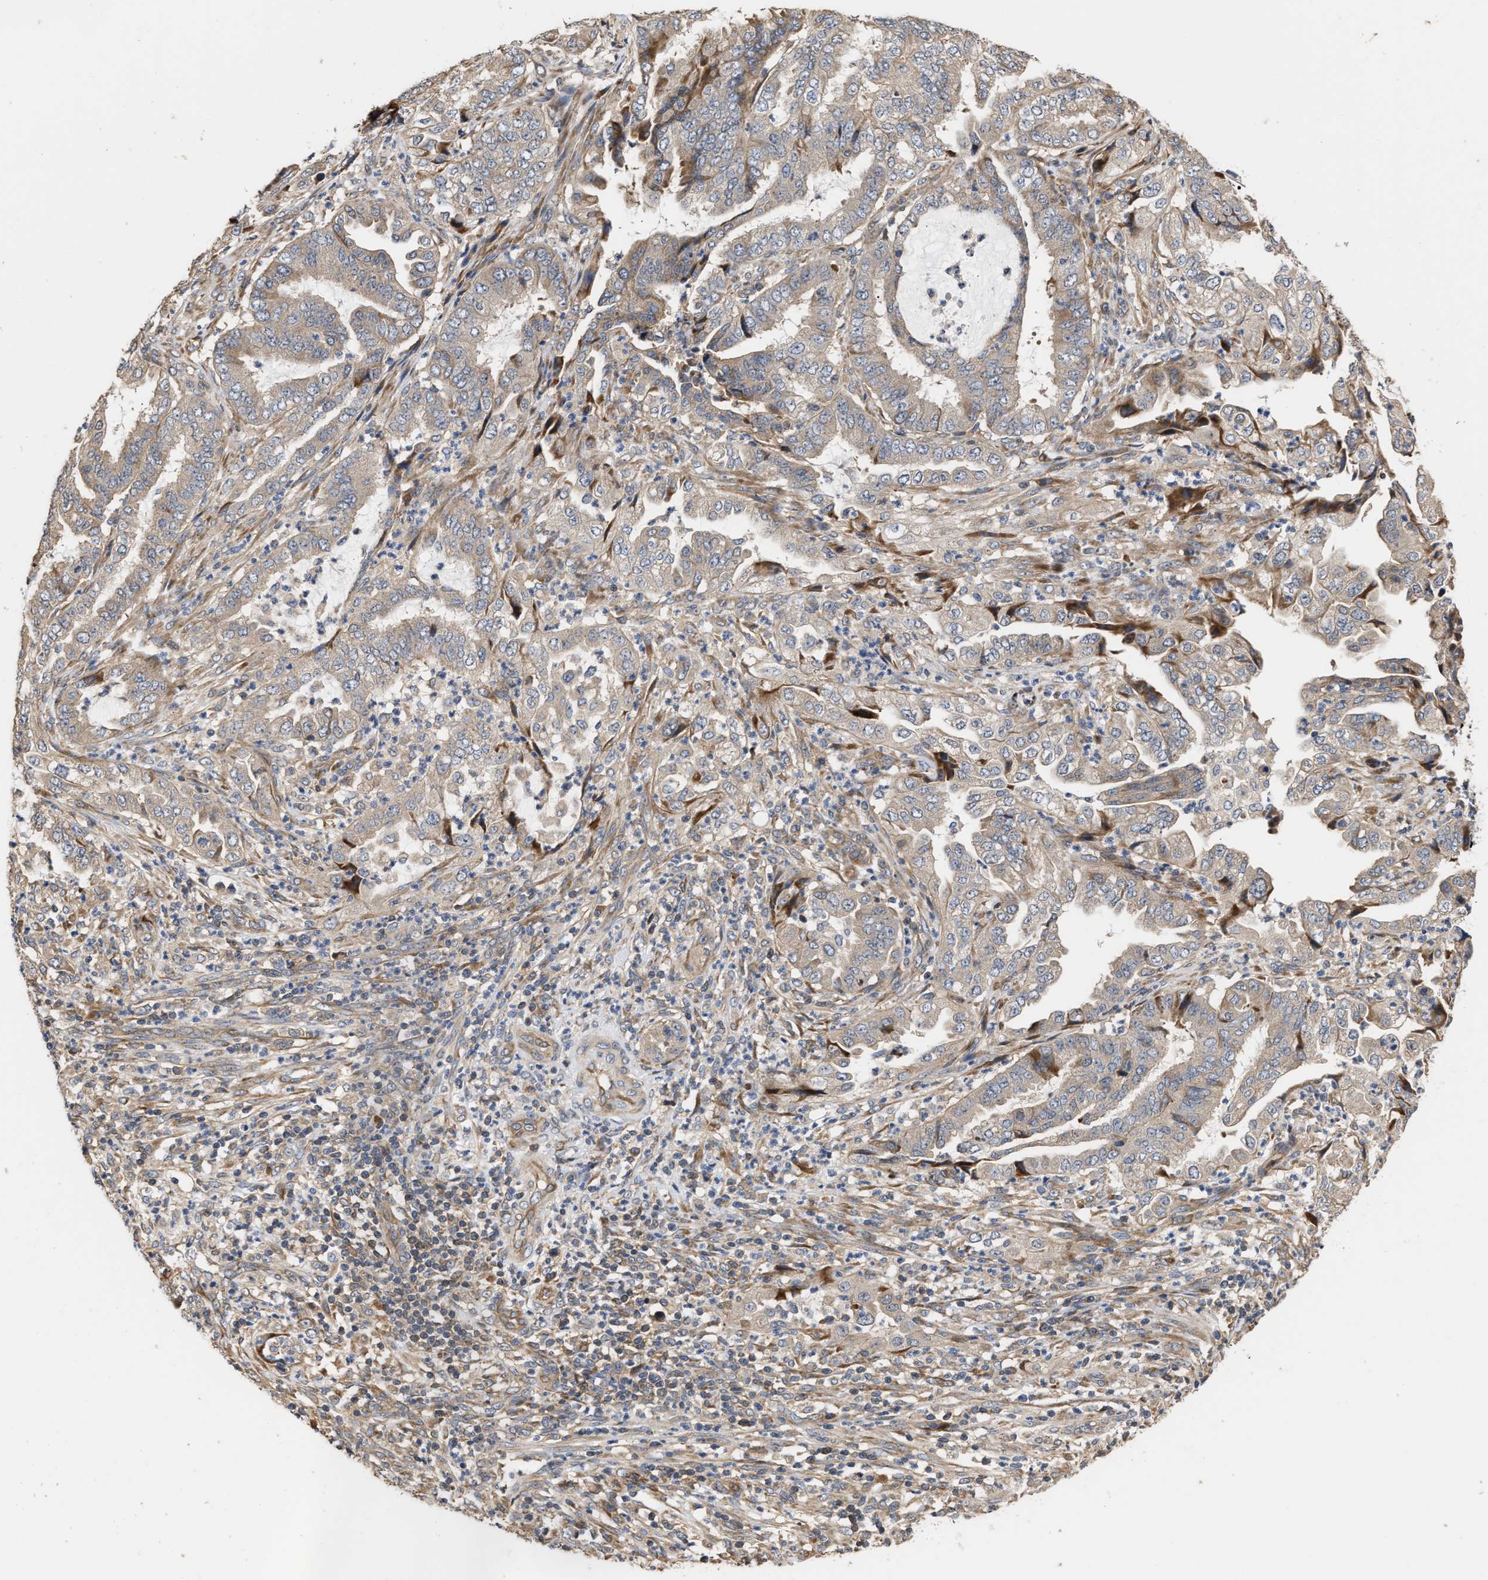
{"staining": {"intensity": "moderate", "quantity": "<25%", "location": "cytoplasmic/membranous"}, "tissue": "endometrial cancer", "cell_type": "Tumor cells", "image_type": "cancer", "snomed": [{"axis": "morphology", "description": "Adenocarcinoma, NOS"}, {"axis": "topography", "description": "Endometrium"}], "caption": "The histopathology image exhibits staining of endometrial cancer, revealing moderate cytoplasmic/membranous protein positivity (brown color) within tumor cells.", "gene": "CLIP2", "patient": {"sex": "female", "age": 51}}